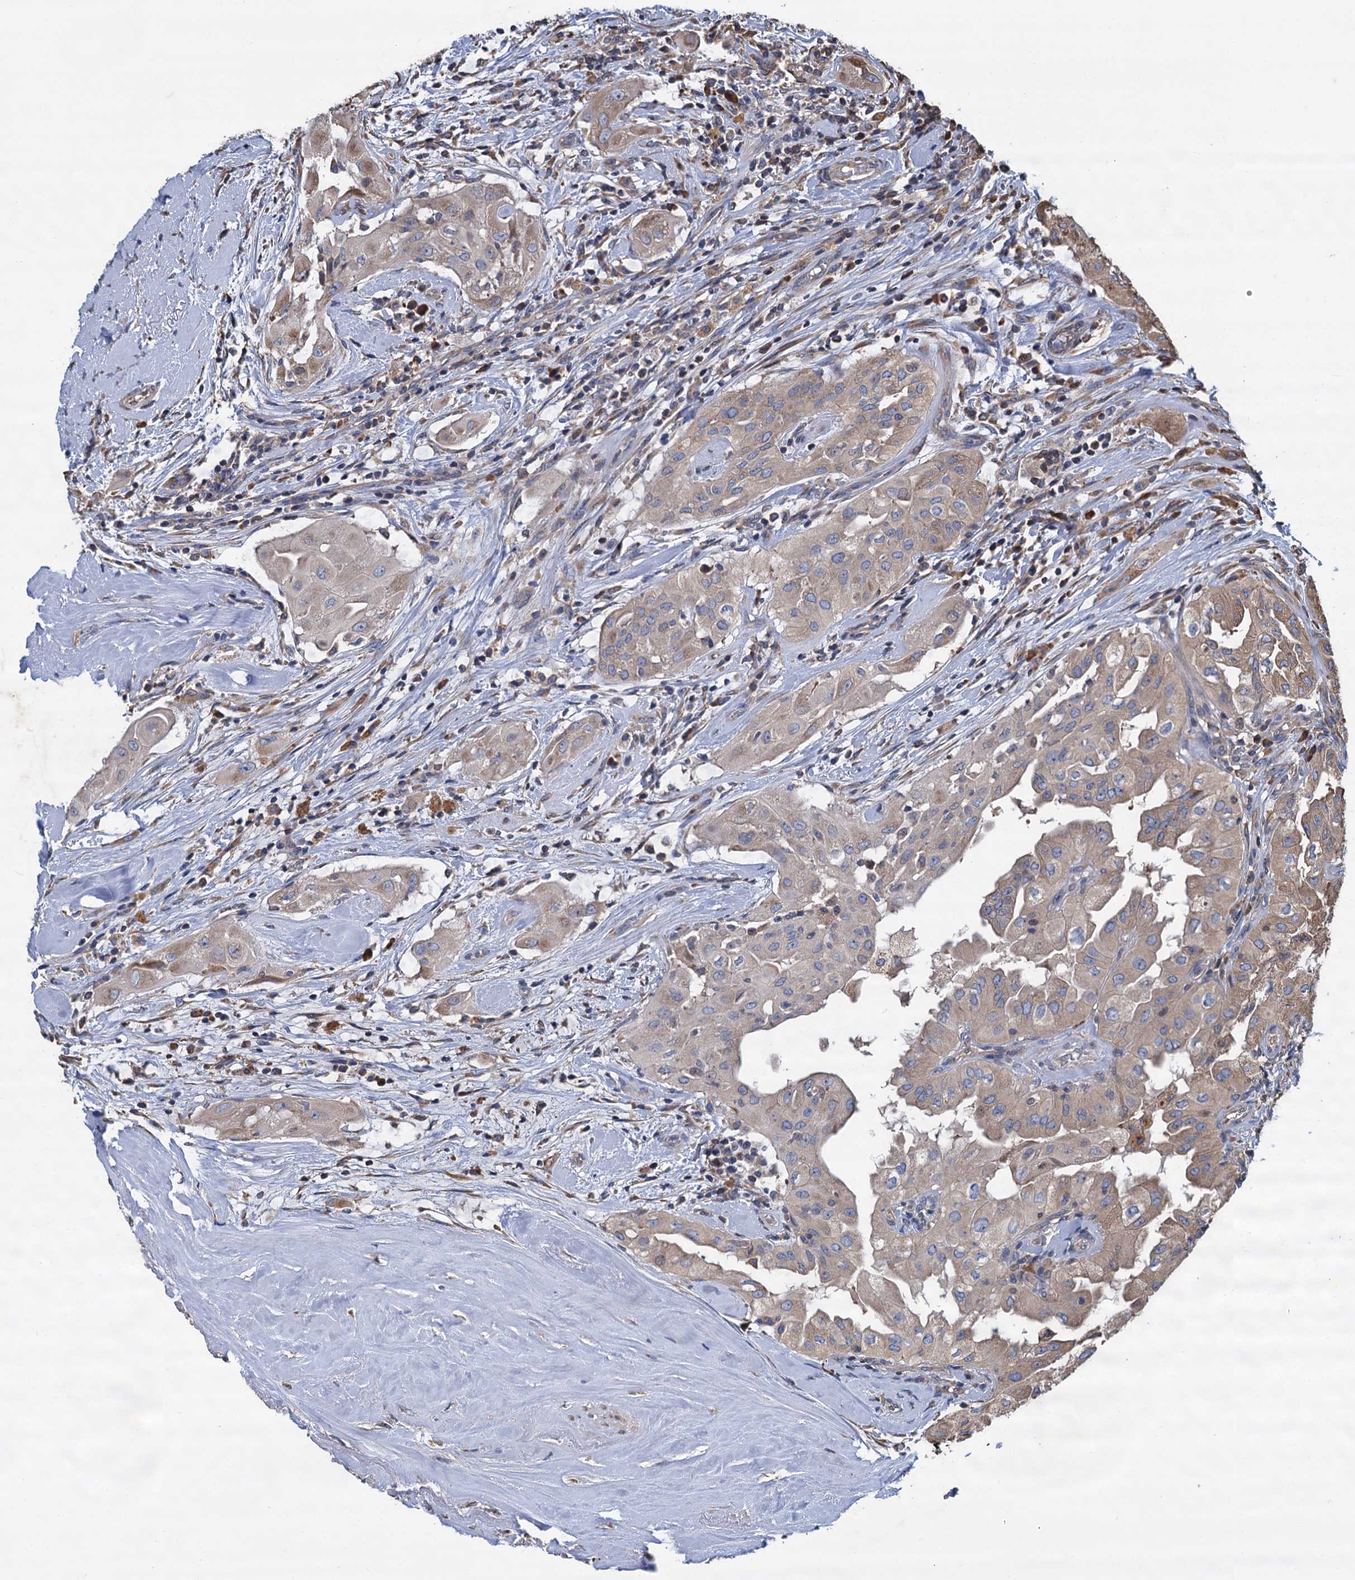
{"staining": {"intensity": "weak", "quantity": ">75%", "location": "cytoplasmic/membranous"}, "tissue": "thyroid cancer", "cell_type": "Tumor cells", "image_type": "cancer", "snomed": [{"axis": "morphology", "description": "Papillary adenocarcinoma, NOS"}, {"axis": "topography", "description": "Thyroid gland"}], "caption": "The histopathology image displays immunohistochemical staining of thyroid cancer. There is weak cytoplasmic/membranous expression is seen in about >75% of tumor cells.", "gene": "LINS1", "patient": {"sex": "female", "age": 59}}